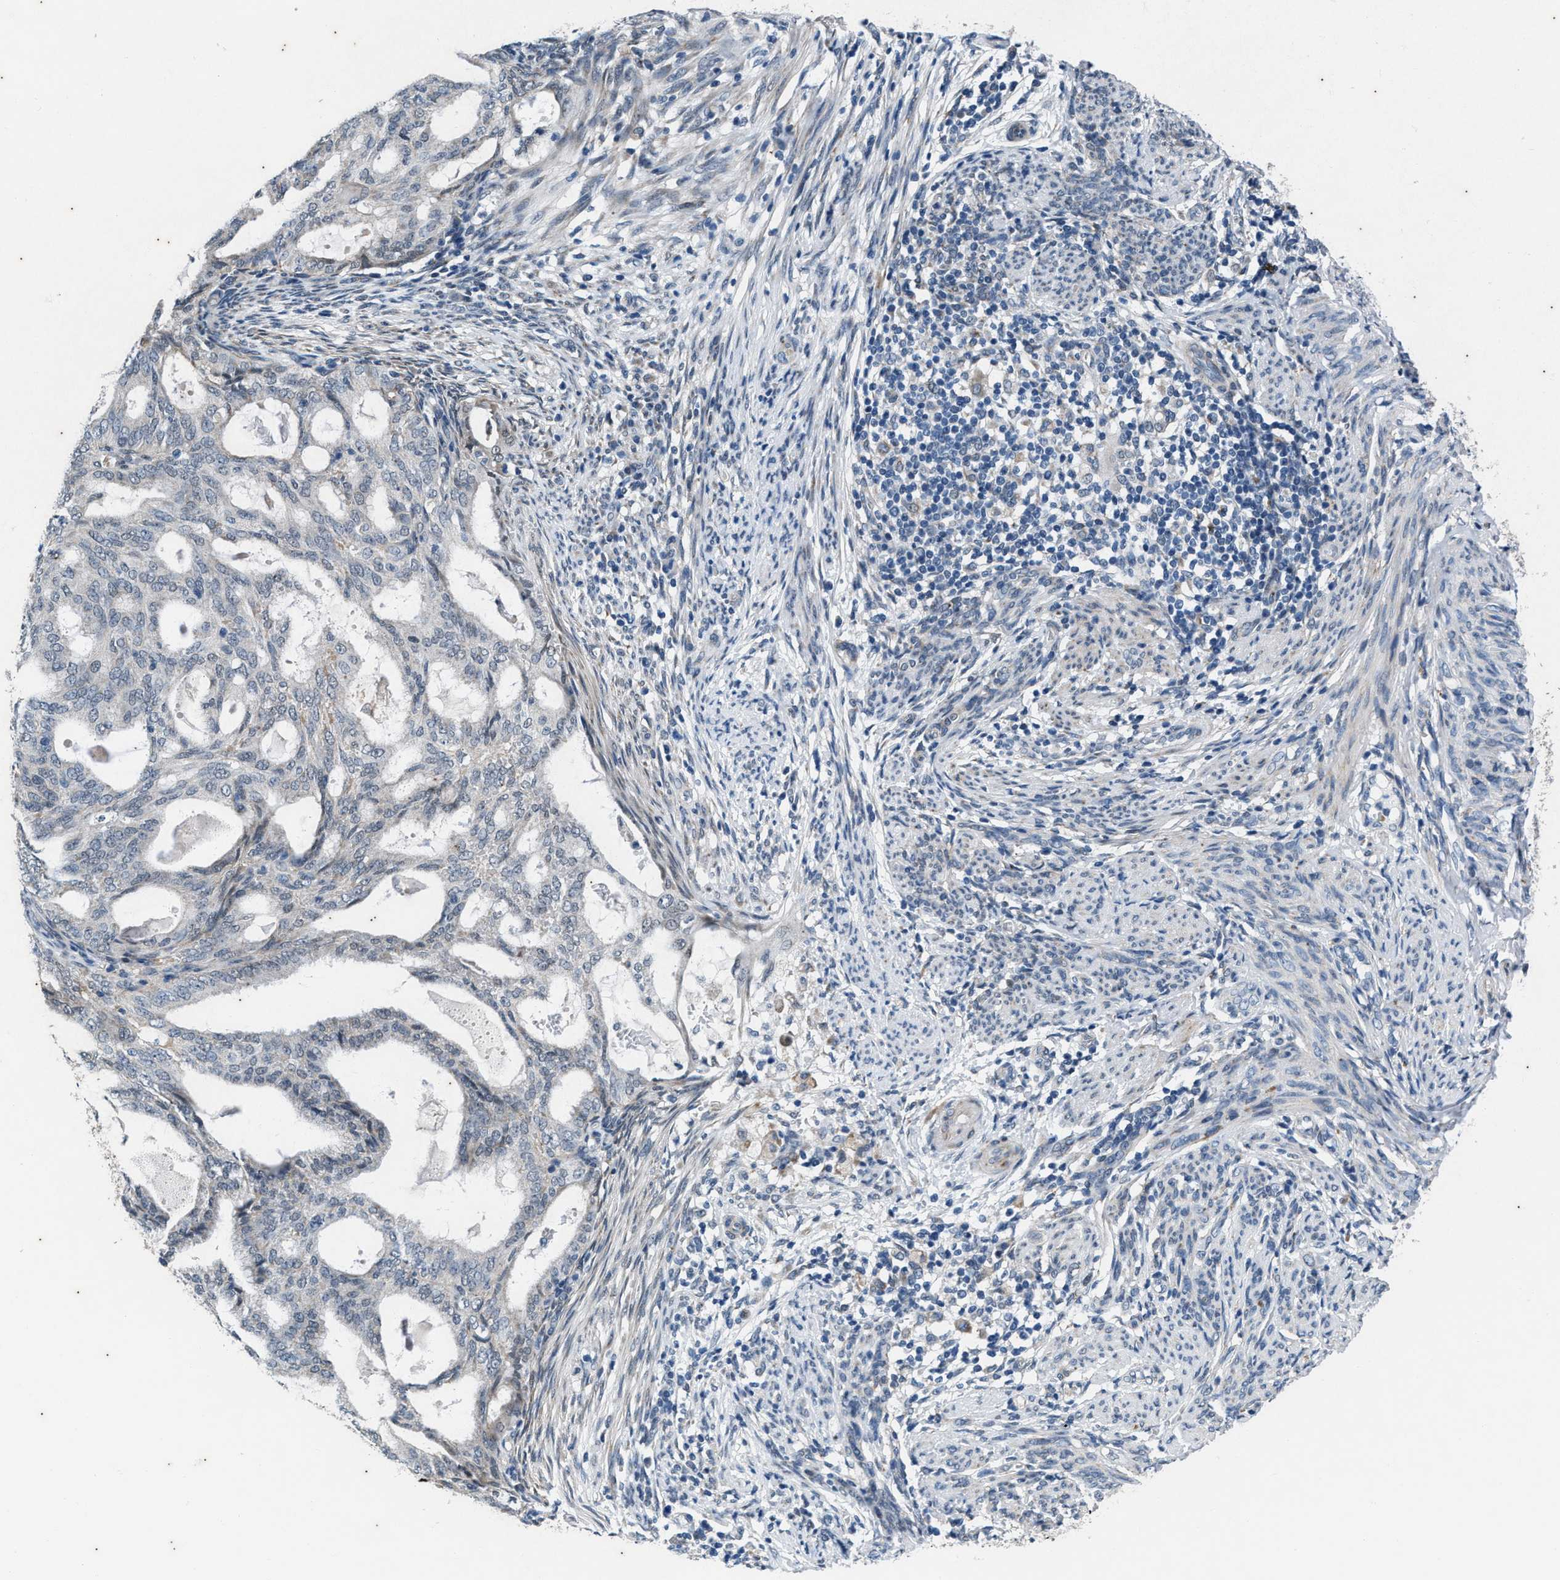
{"staining": {"intensity": "negative", "quantity": "none", "location": "none"}, "tissue": "endometrial cancer", "cell_type": "Tumor cells", "image_type": "cancer", "snomed": [{"axis": "morphology", "description": "Adenocarcinoma, NOS"}, {"axis": "topography", "description": "Endometrium"}], "caption": "Endometrial cancer (adenocarcinoma) stained for a protein using IHC demonstrates no positivity tumor cells.", "gene": "KIF24", "patient": {"sex": "female", "age": 58}}